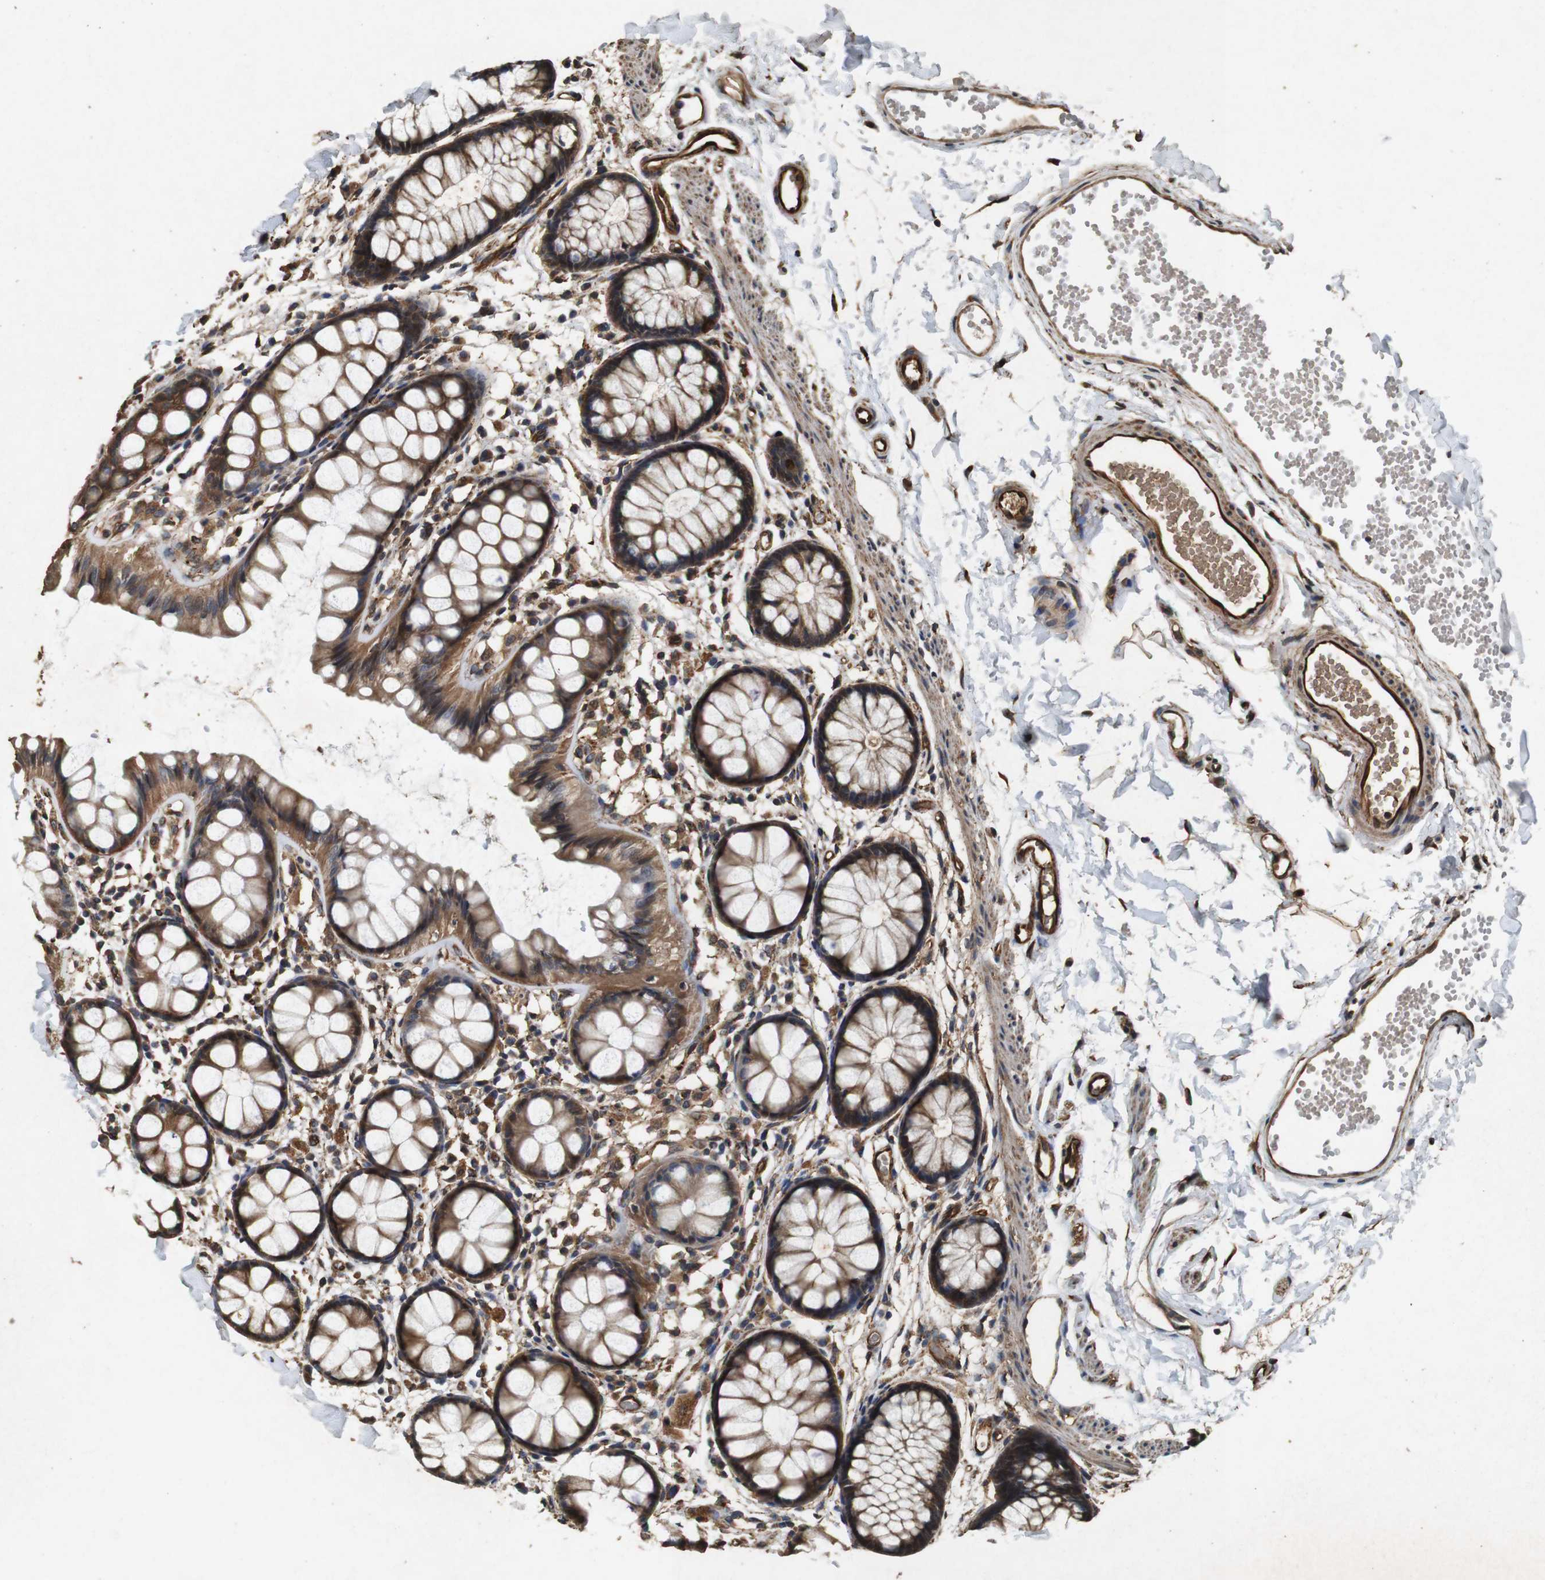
{"staining": {"intensity": "strong", "quantity": ">75%", "location": "cytoplasmic/membranous"}, "tissue": "rectum", "cell_type": "Glandular cells", "image_type": "normal", "snomed": [{"axis": "morphology", "description": "Normal tissue, NOS"}, {"axis": "topography", "description": "Rectum"}], "caption": "This histopathology image exhibits immunohistochemistry (IHC) staining of benign human rectum, with high strong cytoplasmic/membranous staining in approximately >75% of glandular cells.", "gene": "CNPY4", "patient": {"sex": "female", "age": 66}}